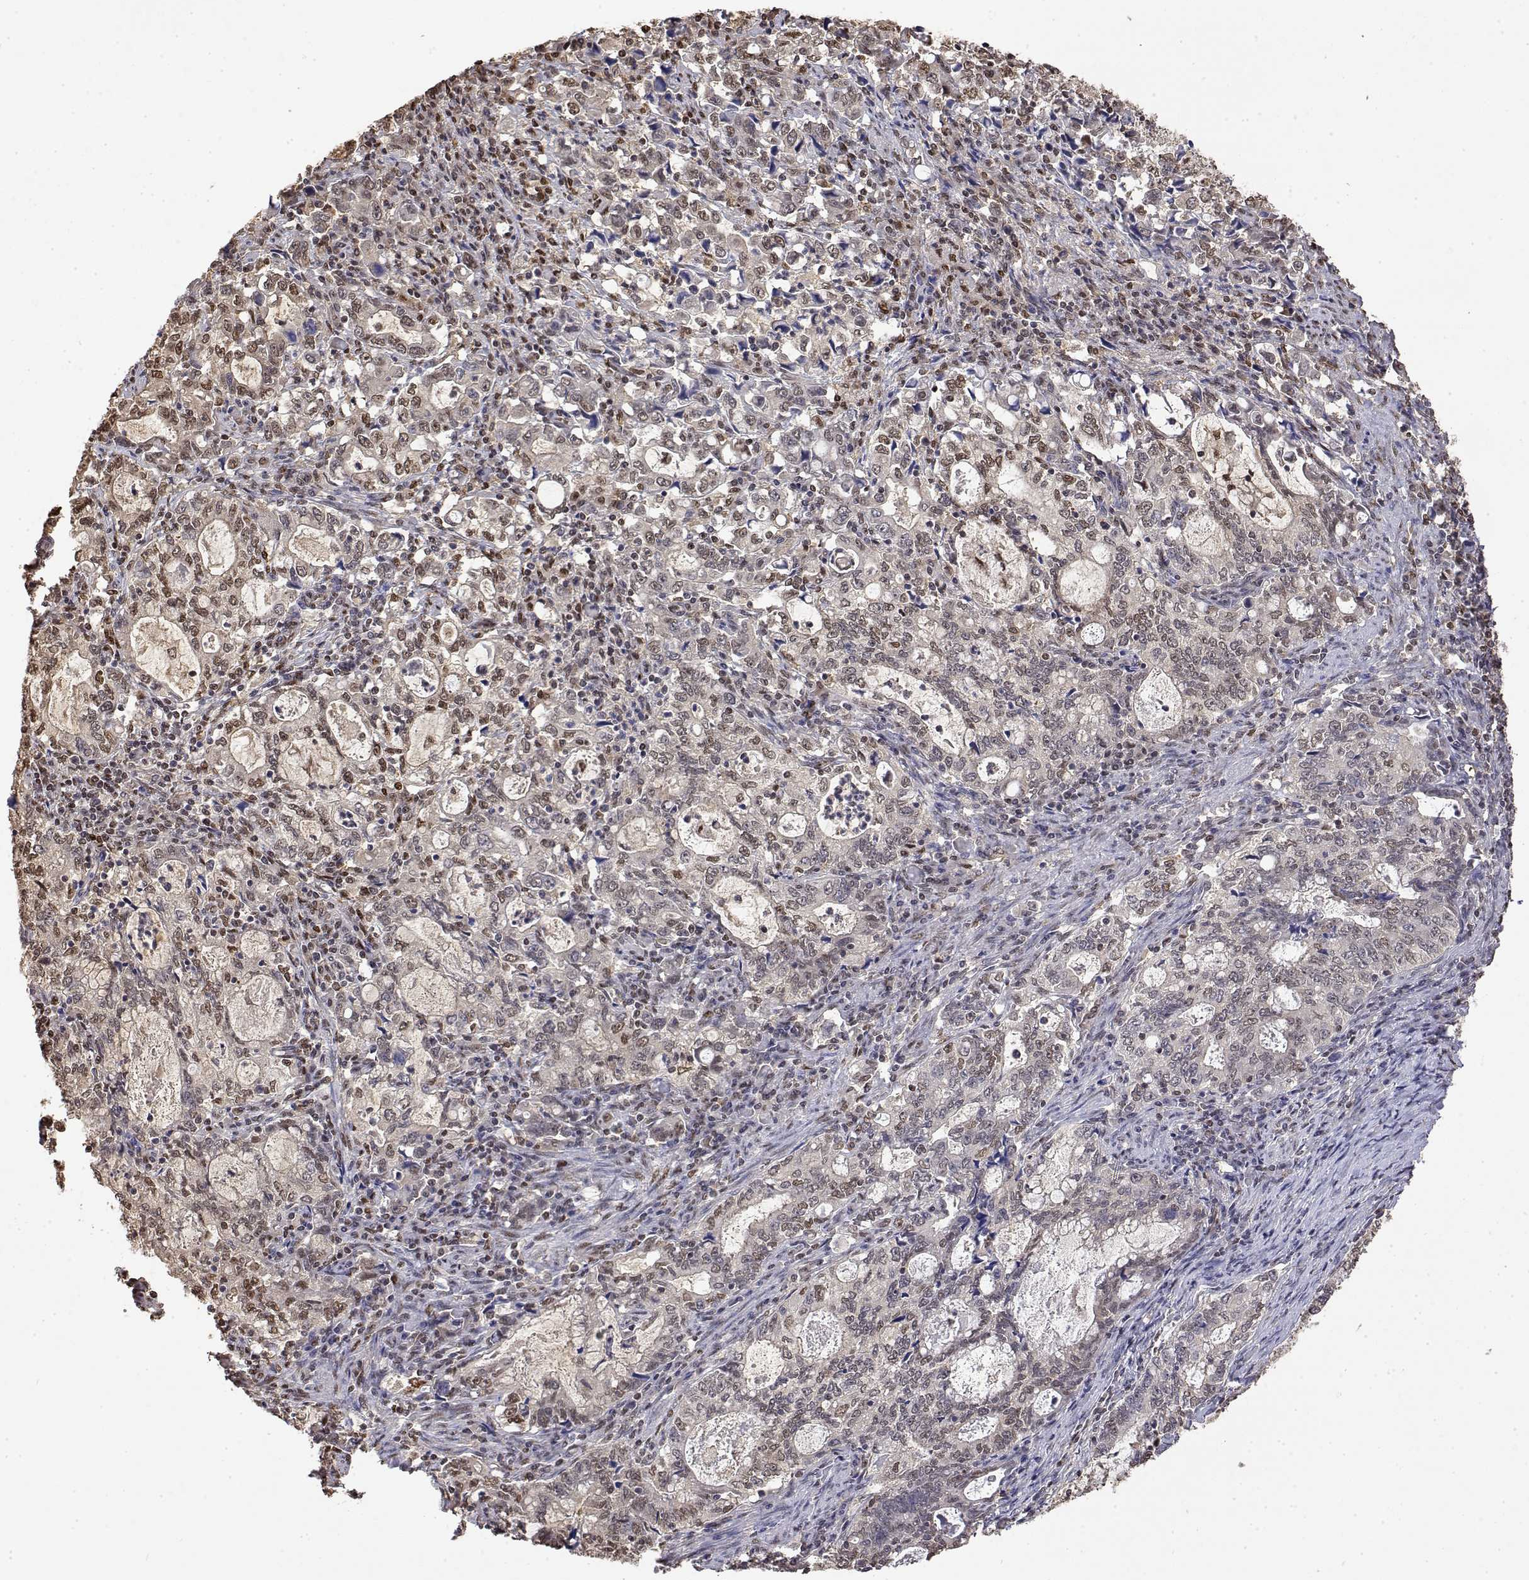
{"staining": {"intensity": "weak", "quantity": "<25%", "location": "nuclear"}, "tissue": "stomach cancer", "cell_type": "Tumor cells", "image_type": "cancer", "snomed": [{"axis": "morphology", "description": "Adenocarcinoma, NOS"}, {"axis": "topography", "description": "Stomach, lower"}], "caption": "Stomach cancer was stained to show a protein in brown. There is no significant staining in tumor cells.", "gene": "TPI1", "patient": {"sex": "female", "age": 72}}